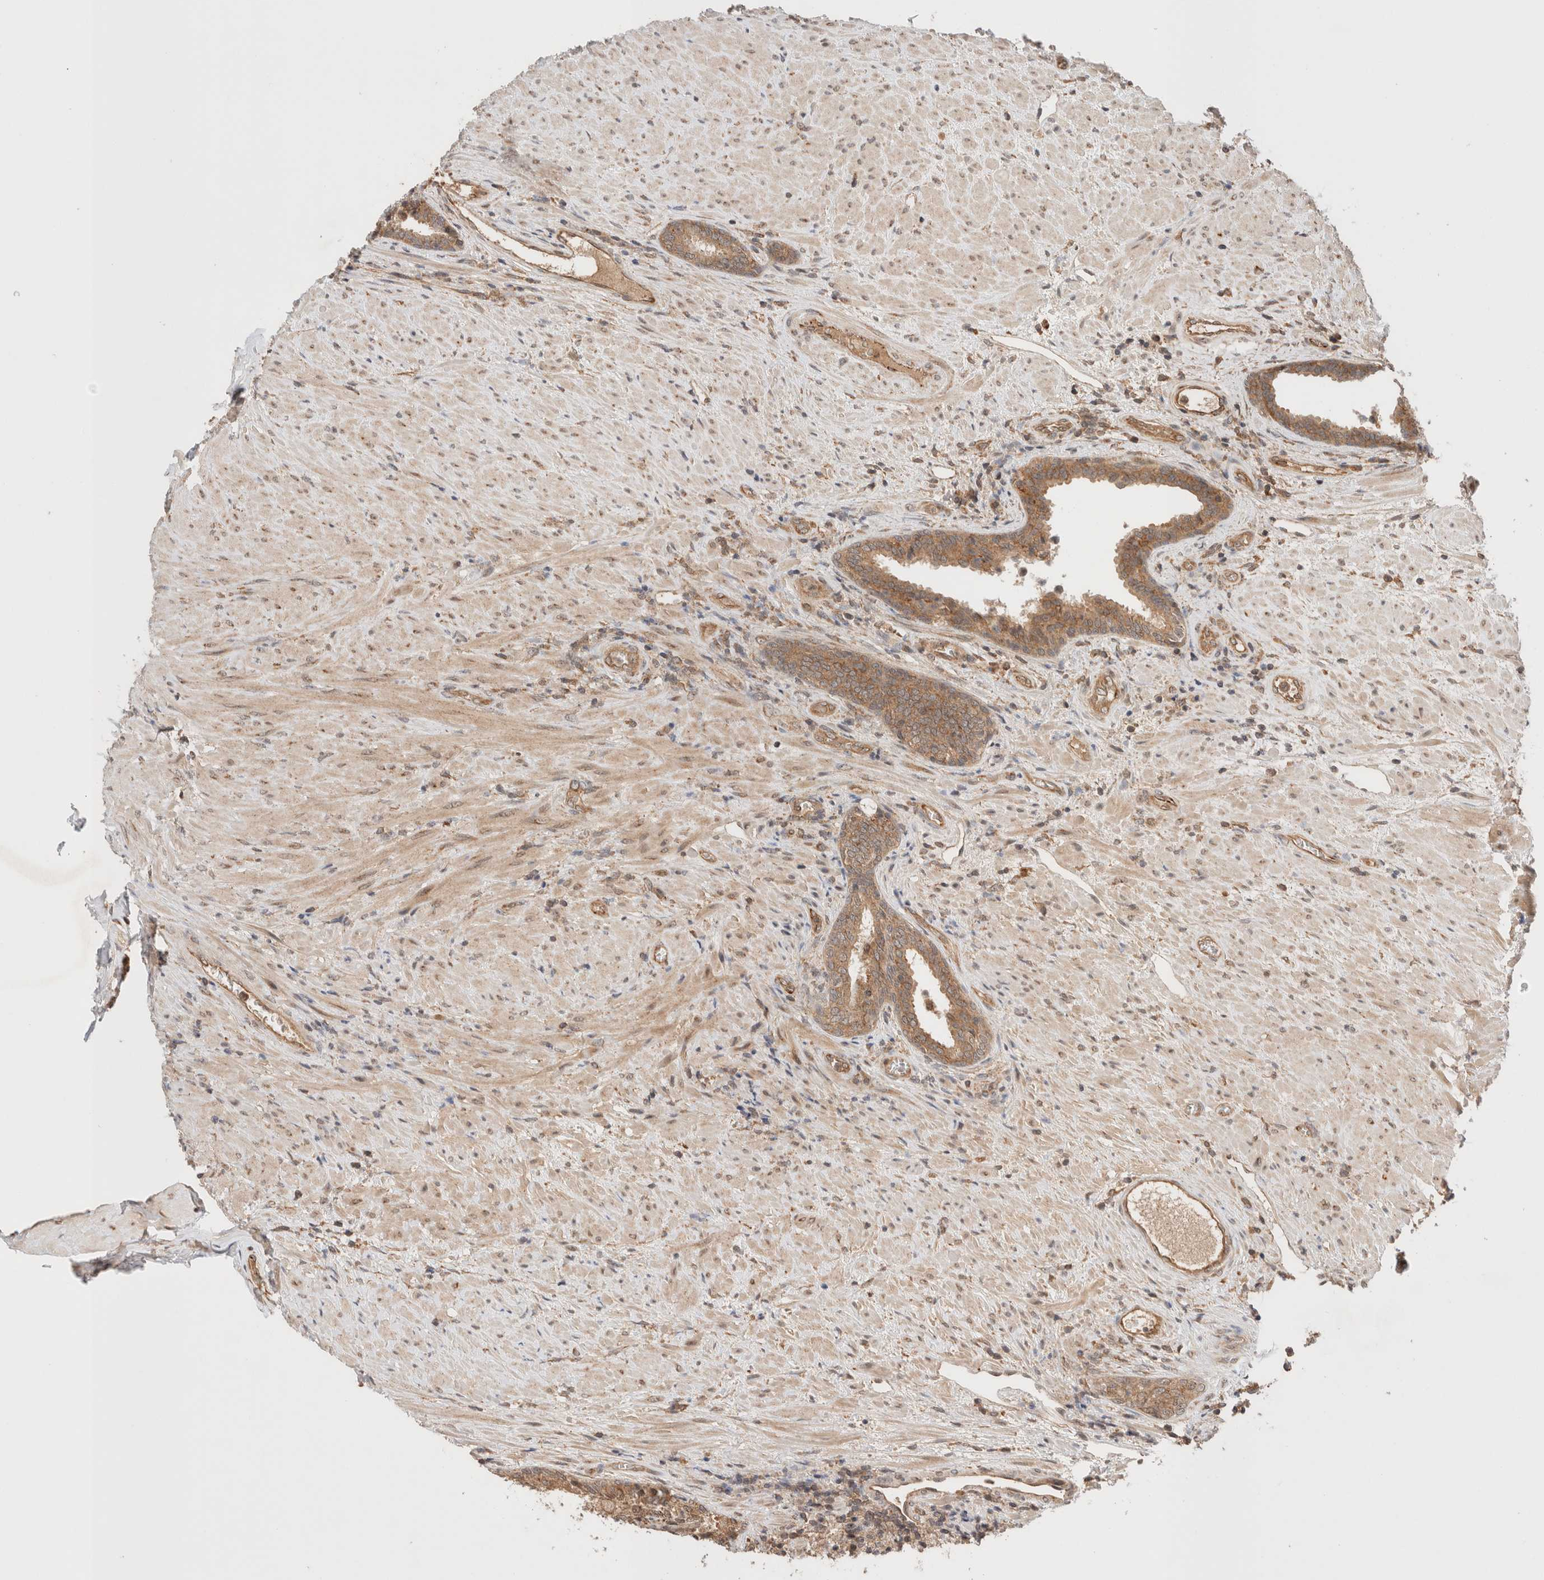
{"staining": {"intensity": "moderate", "quantity": ">75%", "location": "cytoplasmic/membranous"}, "tissue": "prostate", "cell_type": "Glandular cells", "image_type": "normal", "snomed": [{"axis": "morphology", "description": "Normal tissue, NOS"}, {"axis": "topography", "description": "Prostate"}], "caption": "Moderate cytoplasmic/membranous positivity is present in about >75% of glandular cells in benign prostate. (brown staining indicates protein expression, while blue staining denotes nuclei).", "gene": "SIKE1", "patient": {"sex": "male", "age": 76}}